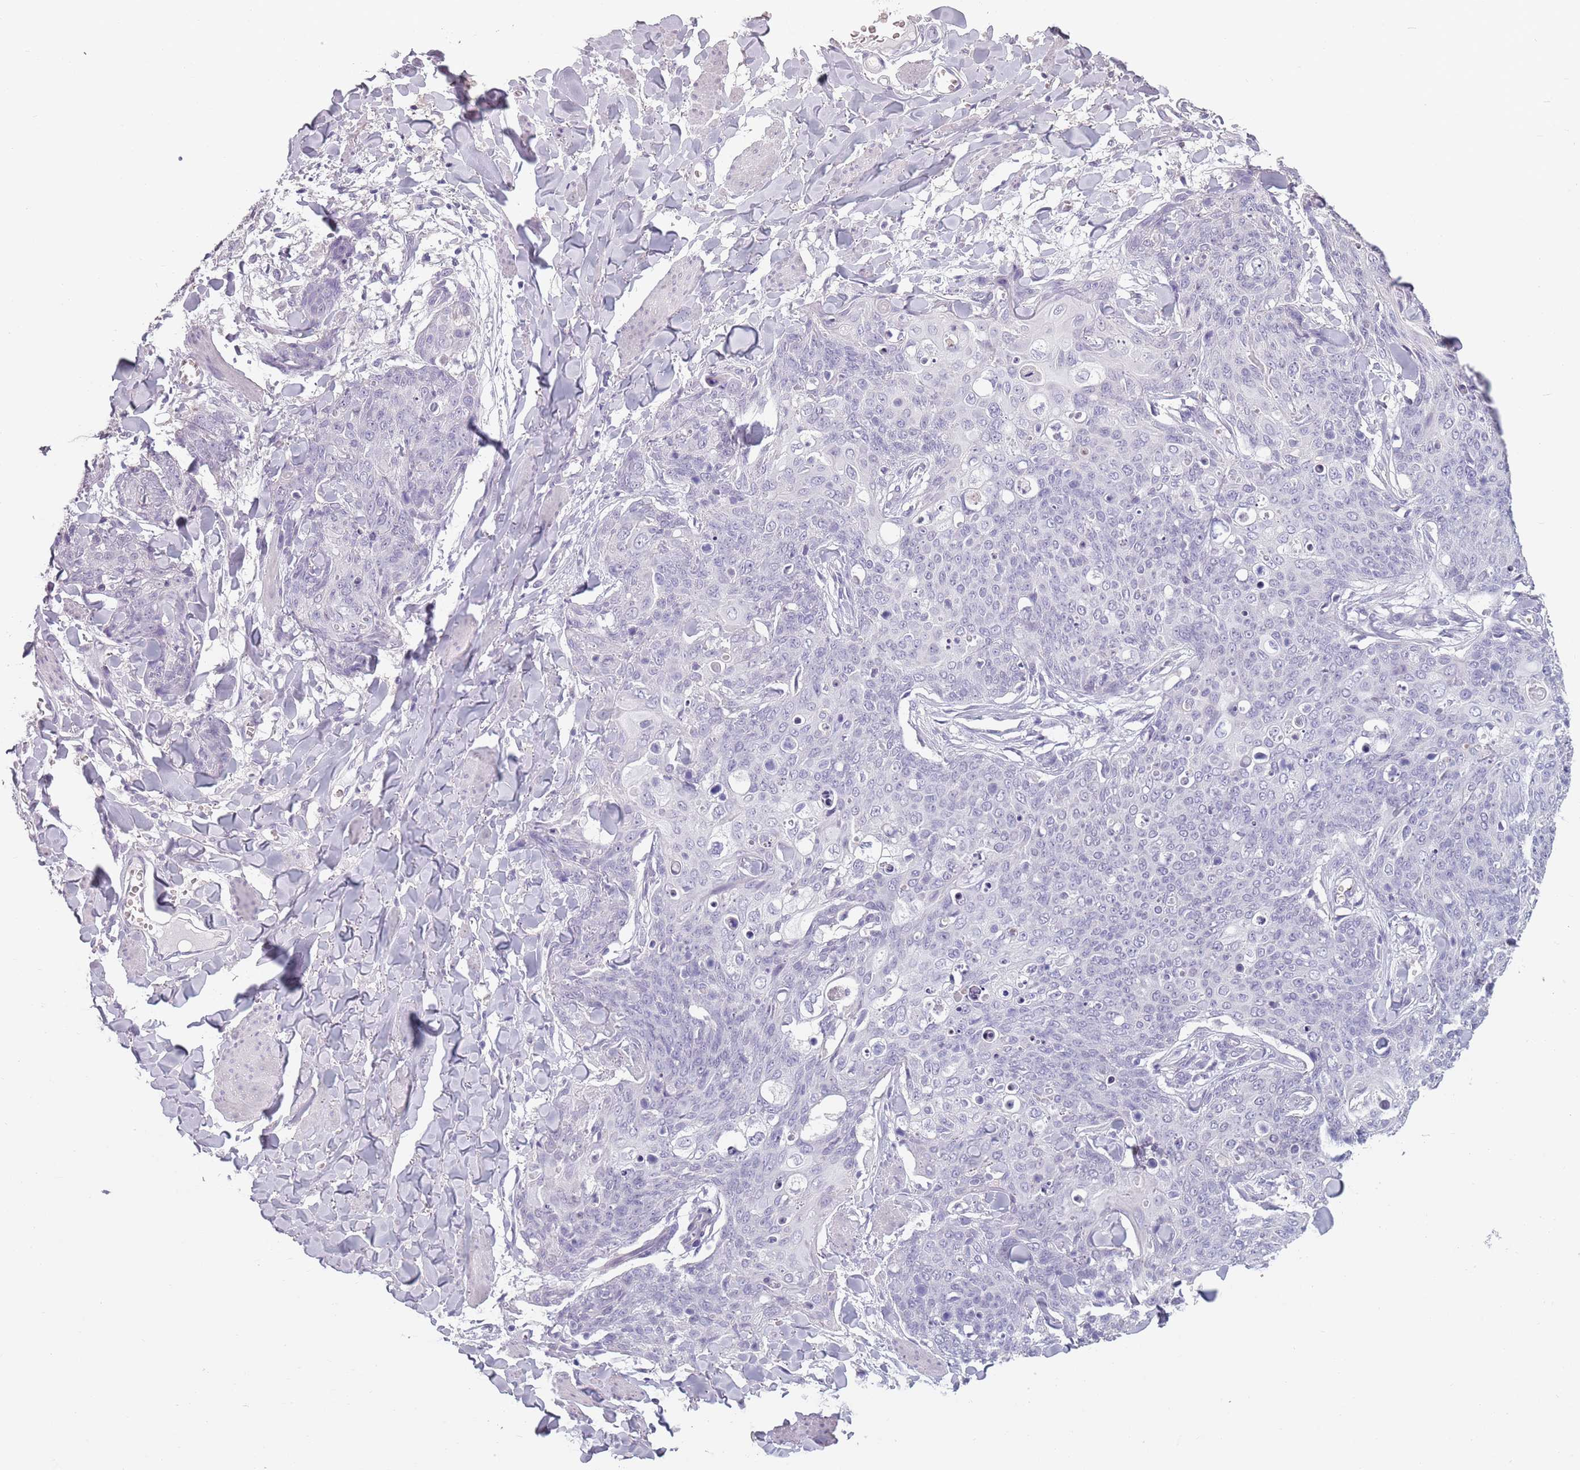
{"staining": {"intensity": "negative", "quantity": "none", "location": "none"}, "tissue": "skin cancer", "cell_type": "Tumor cells", "image_type": "cancer", "snomed": [{"axis": "morphology", "description": "Squamous cell carcinoma, NOS"}, {"axis": "topography", "description": "Skin"}, {"axis": "topography", "description": "Vulva"}], "caption": "High power microscopy image of an immunohistochemistry (IHC) image of squamous cell carcinoma (skin), revealing no significant positivity in tumor cells.", "gene": "PIEZO1", "patient": {"sex": "female", "age": 85}}